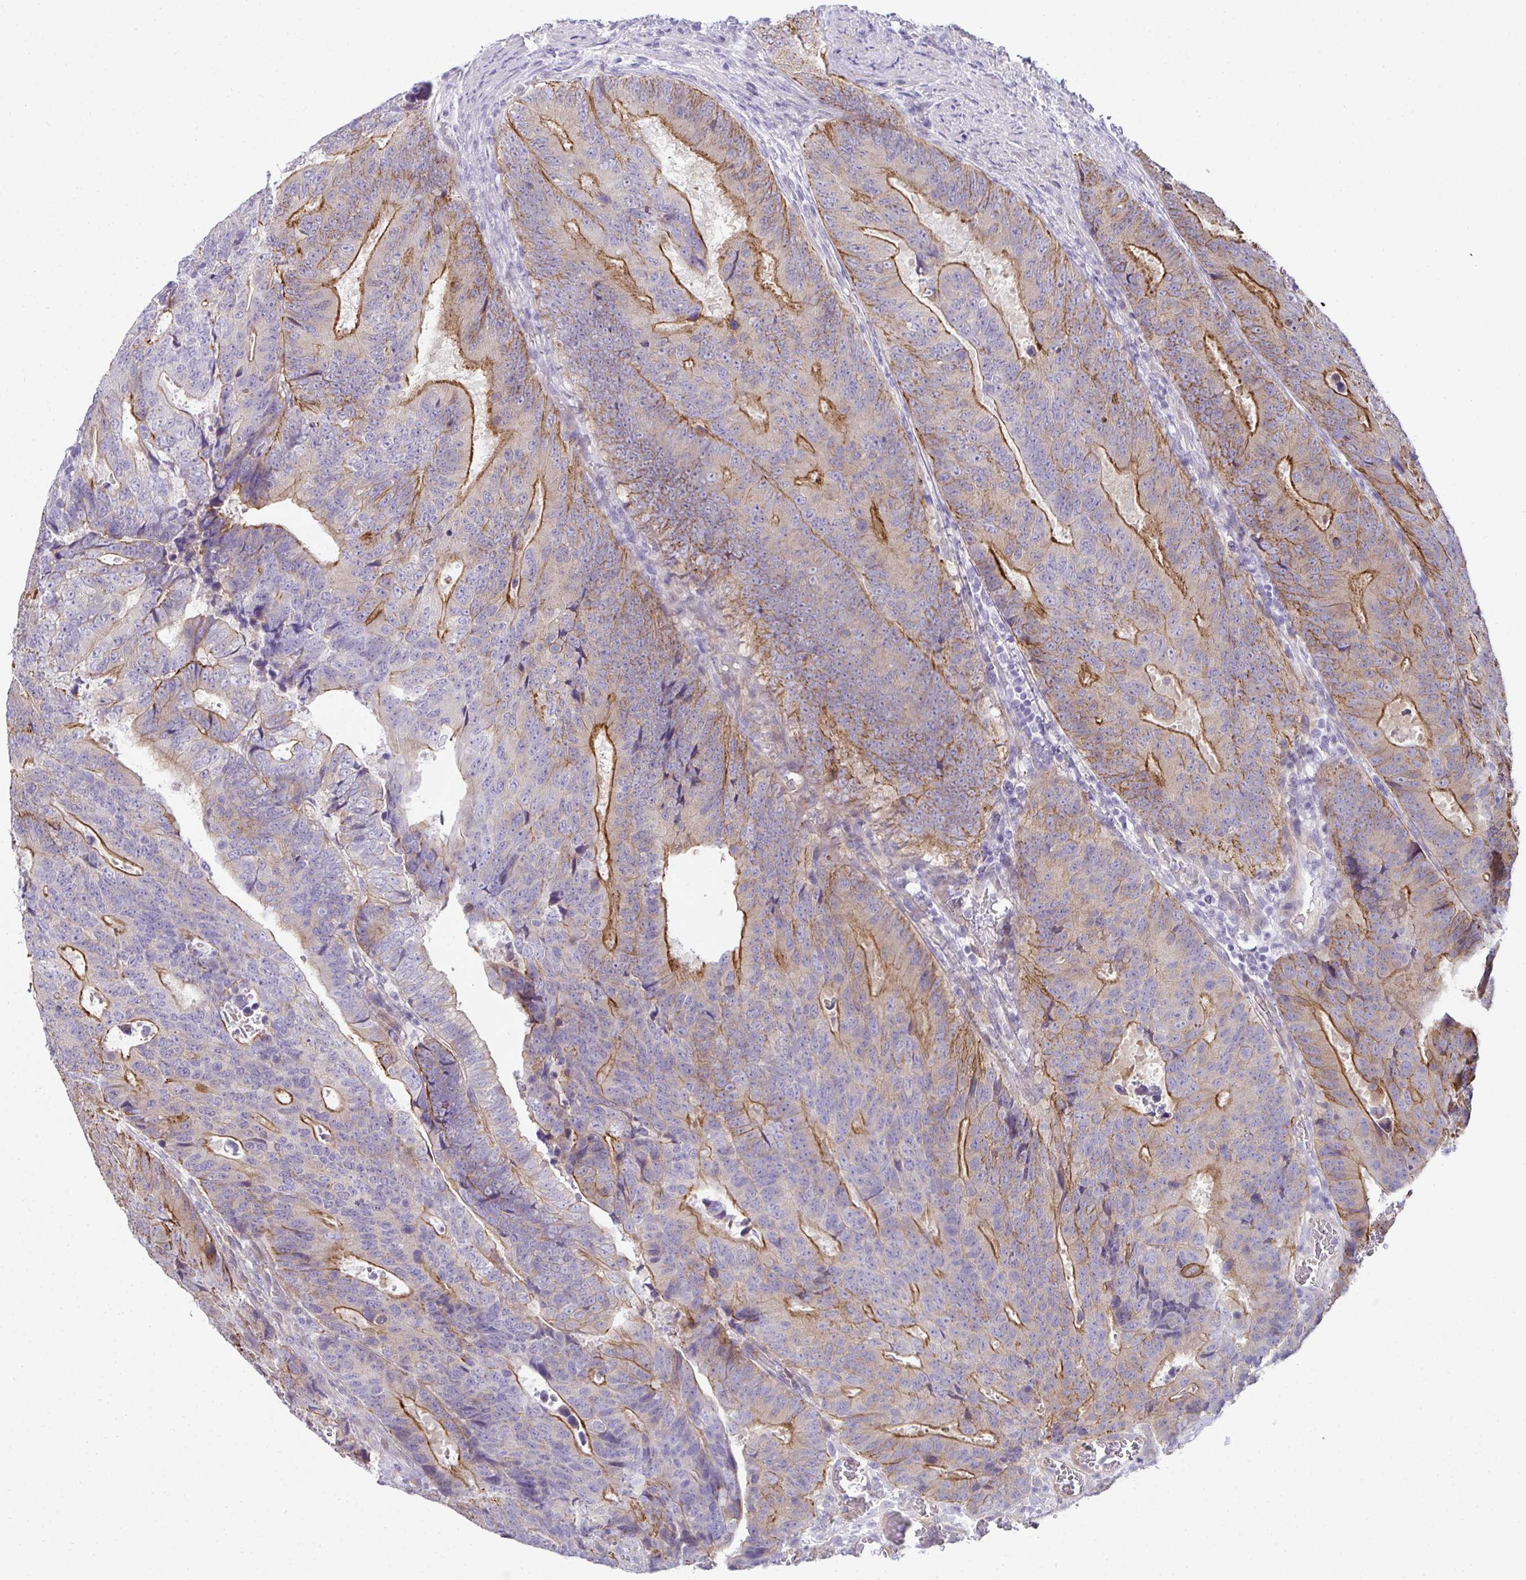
{"staining": {"intensity": "strong", "quantity": "25%-75%", "location": "cytoplasmic/membranous"}, "tissue": "colorectal cancer", "cell_type": "Tumor cells", "image_type": "cancer", "snomed": [{"axis": "morphology", "description": "Adenocarcinoma, NOS"}, {"axis": "topography", "description": "Colon"}], "caption": "There is high levels of strong cytoplasmic/membranous positivity in tumor cells of colorectal adenocarcinoma, as demonstrated by immunohistochemical staining (brown color).", "gene": "AK5", "patient": {"sex": "female", "age": 48}}